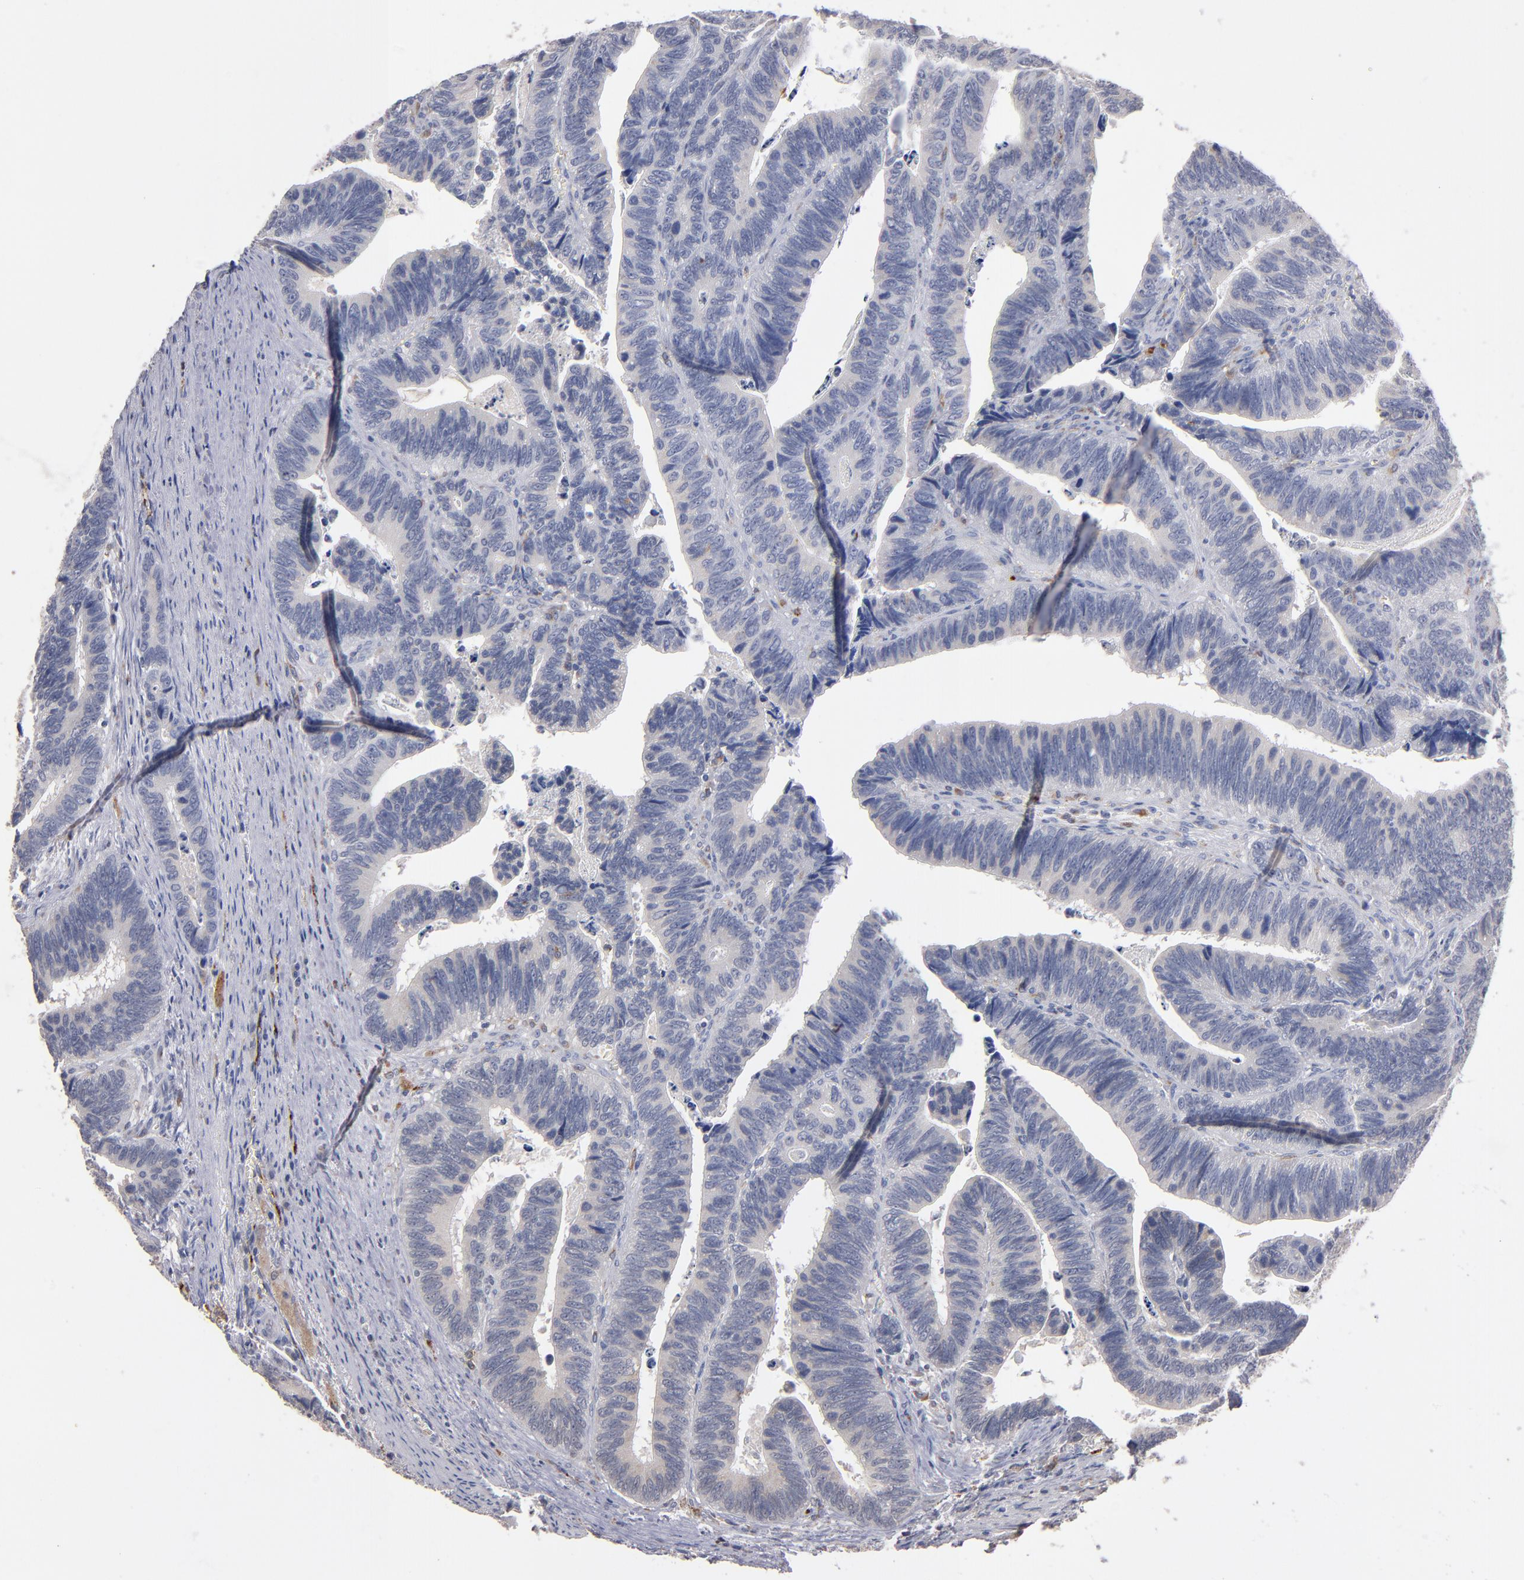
{"staining": {"intensity": "negative", "quantity": "none", "location": "none"}, "tissue": "colorectal cancer", "cell_type": "Tumor cells", "image_type": "cancer", "snomed": [{"axis": "morphology", "description": "Adenocarcinoma, NOS"}, {"axis": "topography", "description": "Colon"}], "caption": "Protein analysis of colorectal adenocarcinoma shows no significant positivity in tumor cells.", "gene": "SELP", "patient": {"sex": "male", "age": 72}}